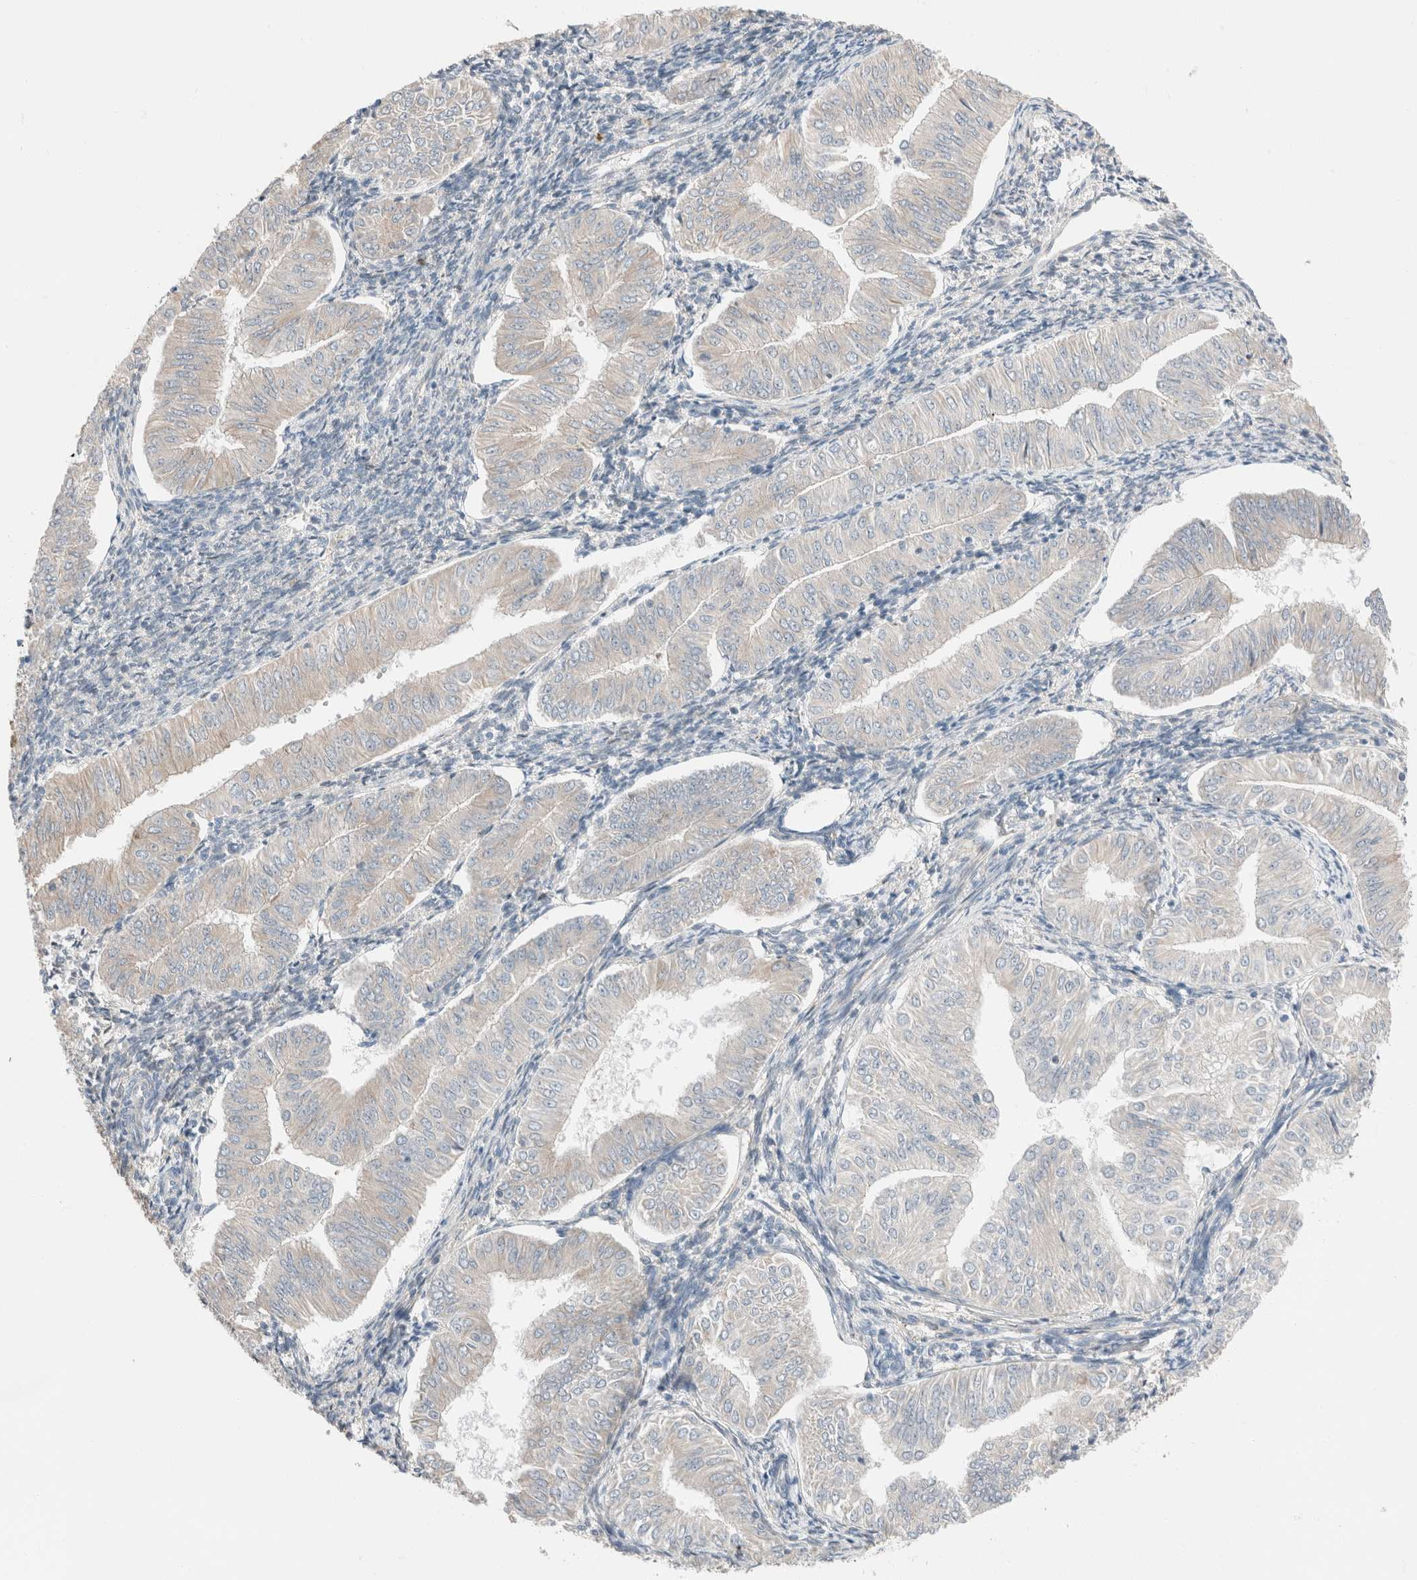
{"staining": {"intensity": "negative", "quantity": "none", "location": "none"}, "tissue": "endometrial cancer", "cell_type": "Tumor cells", "image_type": "cancer", "snomed": [{"axis": "morphology", "description": "Normal tissue, NOS"}, {"axis": "morphology", "description": "Adenocarcinoma, NOS"}, {"axis": "topography", "description": "Endometrium"}], "caption": "Immunohistochemical staining of adenocarcinoma (endometrial) reveals no significant staining in tumor cells.", "gene": "PCM1", "patient": {"sex": "female", "age": 53}}